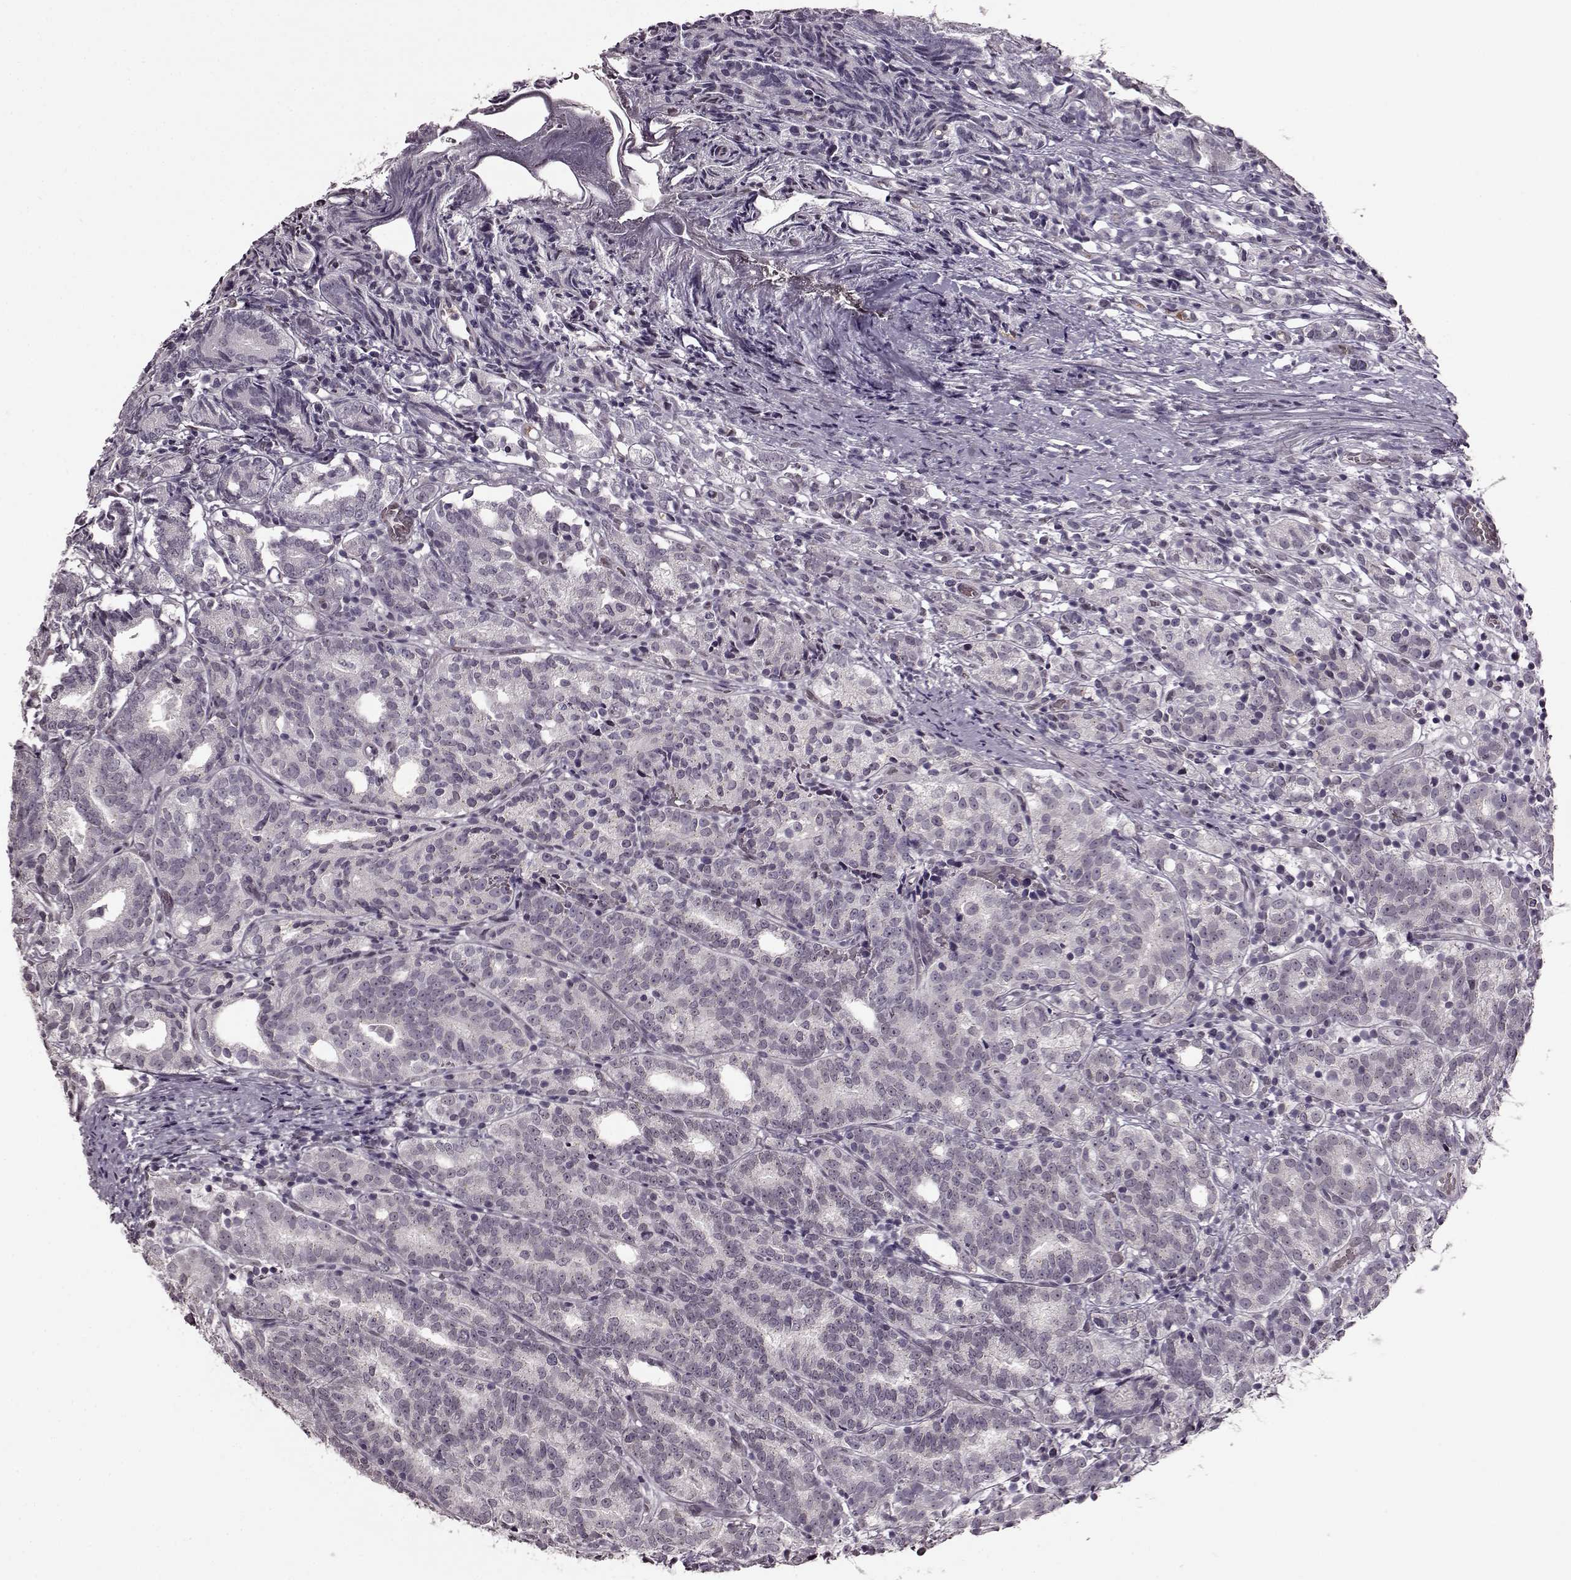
{"staining": {"intensity": "negative", "quantity": "none", "location": "none"}, "tissue": "prostate cancer", "cell_type": "Tumor cells", "image_type": "cancer", "snomed": [{"axis": "morphology", "description": "Adenocarcinoma, High grade"}, {"axis": "topography", "description": "Prostate"}], "caption": "A high-resolution micrograph shows IHC staining of prostate cancer, which reveals no significant staining in tumor cells.", "gene": "STX1B", "patient": {"sex": "male", "age": 53}}